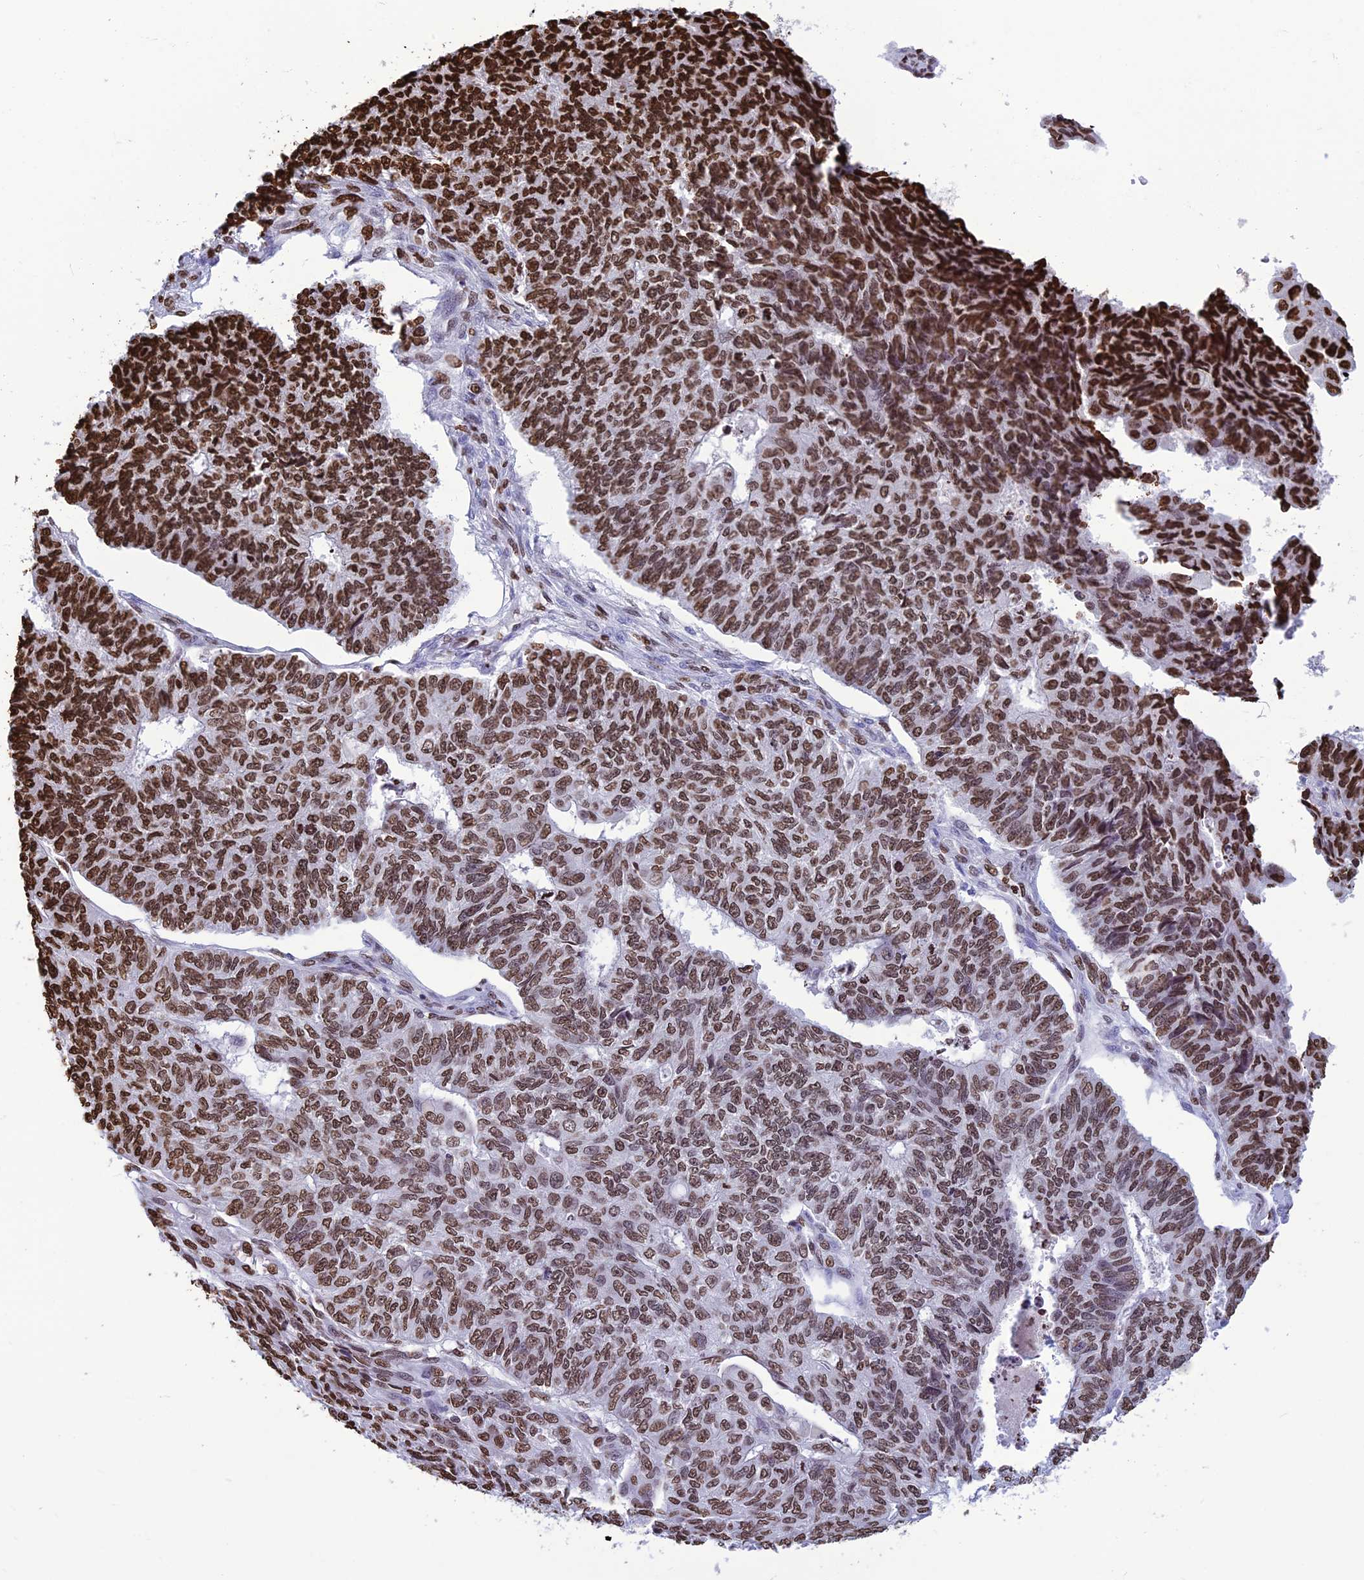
{"staining": {"intensity": "strong", "quantity": ">75%", "location": "nuclear"}, "tissue": "endometrial cancer", "cell_type": "Tumor cells", "image_type": "cancer", "snomed": [{"axis": "morphology", "description": "Adenocarcinoma, NOS"}, {"axis": "topography", "description": "Endometrium"}], "caption": "Immunohistochemical staining of endometrial adenocarcinoma displays strong nuclear protein positivity in approximately >75% of tumor cells.", "gene": "AKAP17A", "patient": {"sex": "female", "age": 32}}